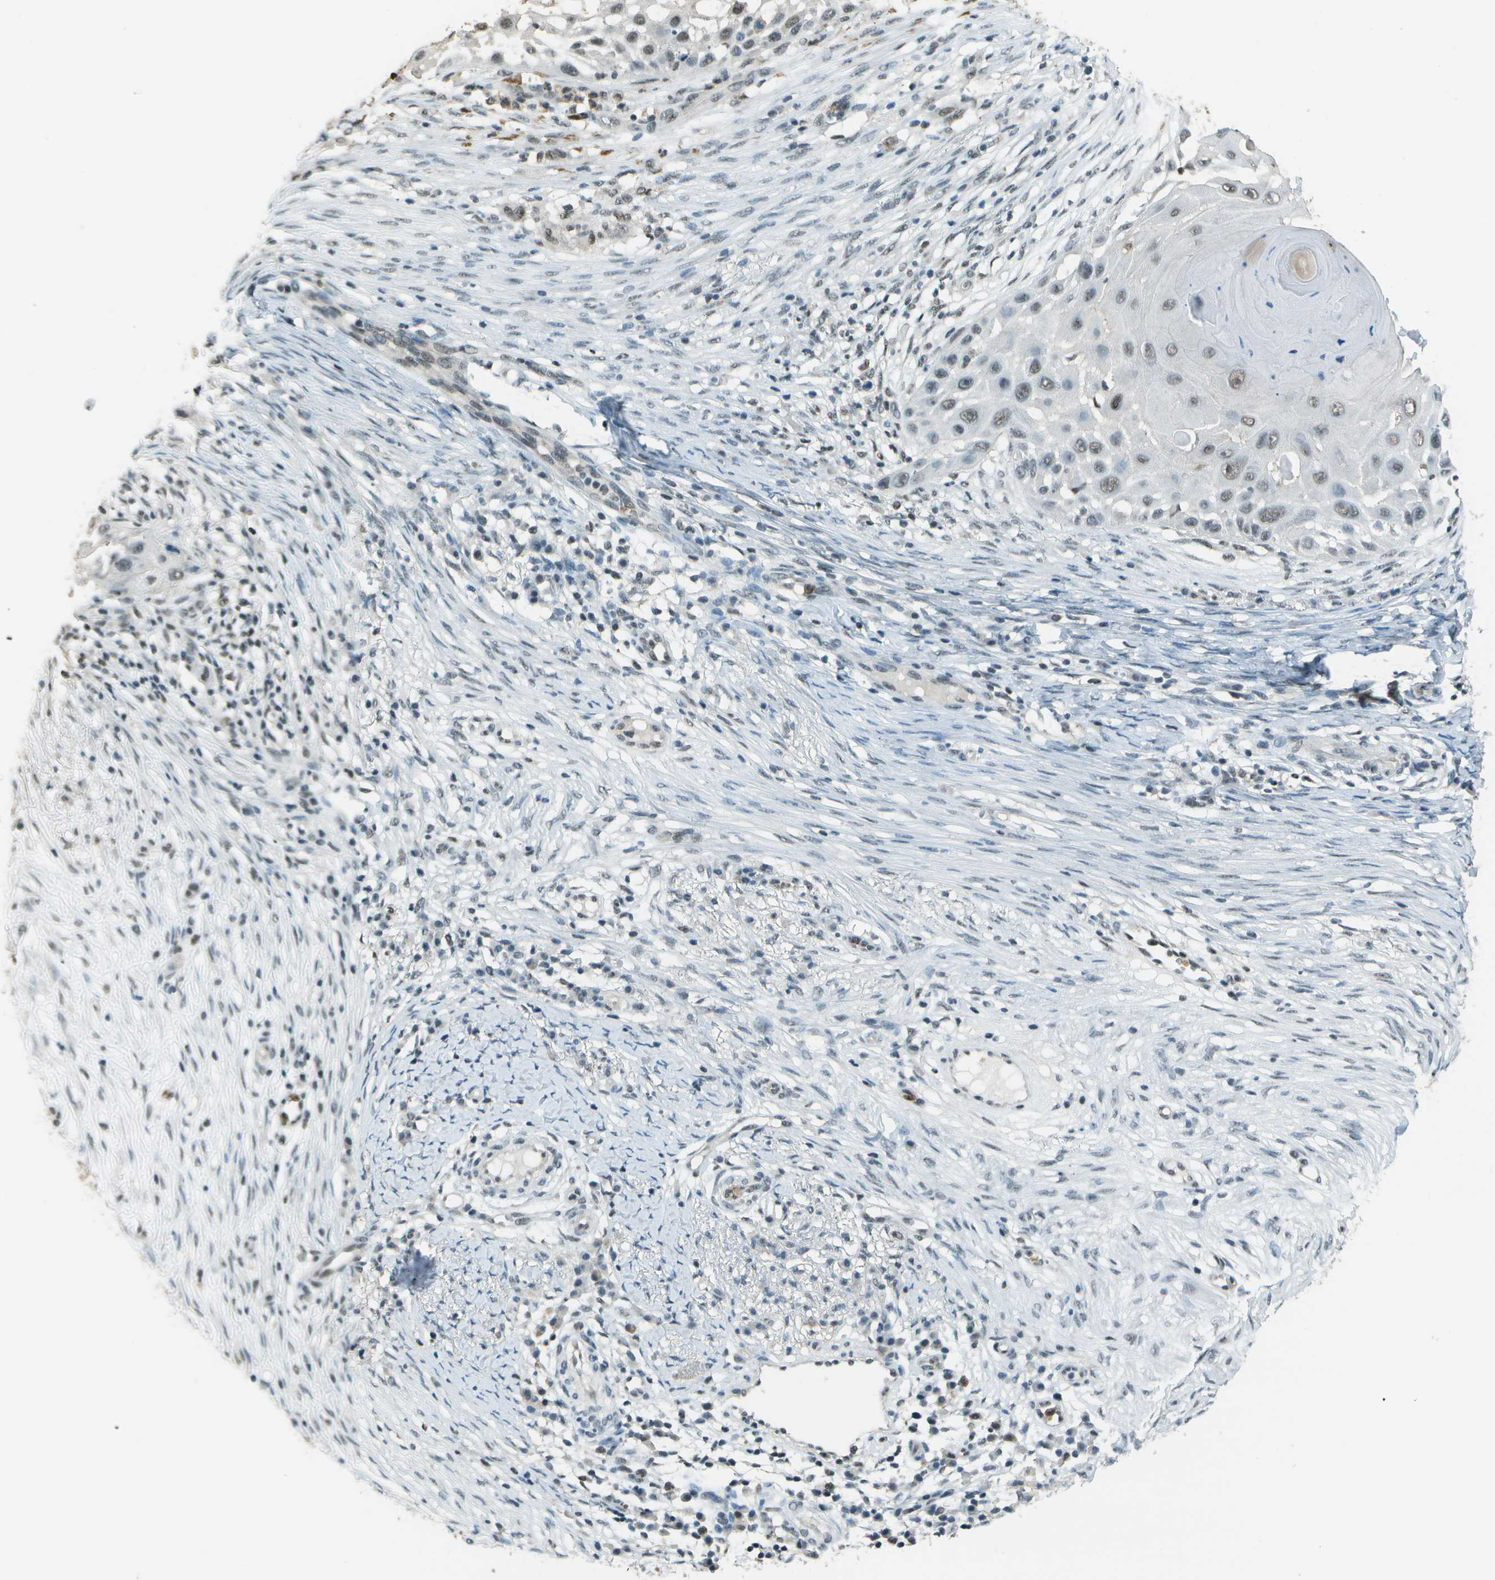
{"staining": {"intensity": "weak", "quantity": "25%-75%", "location": "nuclear"}, "tissue": "skin cancer", "cell_type": "Tumor cells", "image_type": "cancer", "snomed": [{"axis": "morphology", "description": "Squamous cell carcinoma, NOS"}, {"axis": "topography", "description": "Skin"}], "caption": "This image shows skin cancer (squamous cell carcinoma) stained with immunohistochemistry (IHC) to label a protein in brown. The nuclear of tumor cells show weak positivity for the protein. Nuclei are counter-stained blue.", "gene": "DEPDC1", "patient": {"sex": "female", "age": 44}}